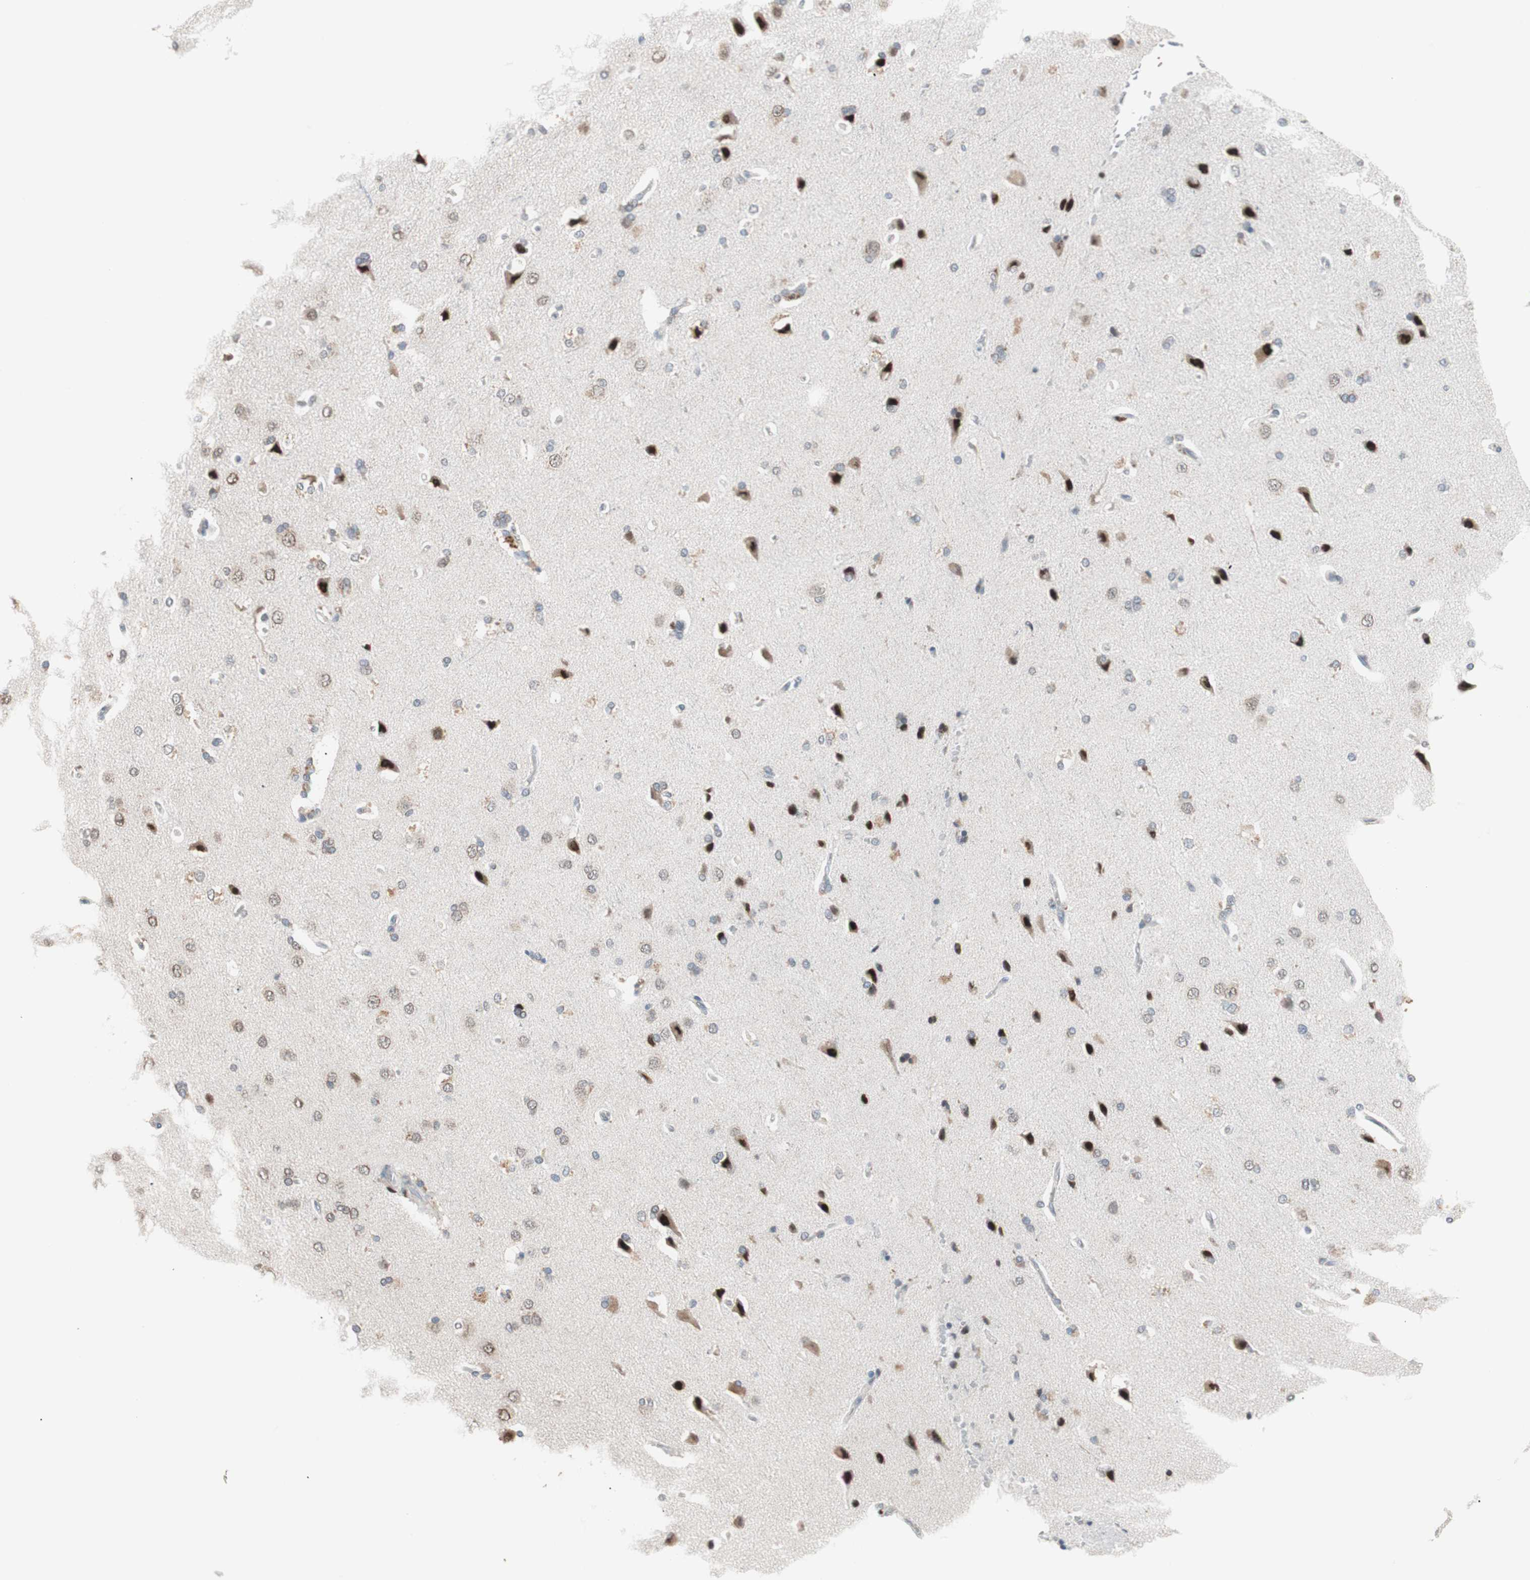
{"staining": {"intensity": "negative", "quantity": "none", "location": "none"}, "tissue": "cerebral cortex", "cell_type": "Endothelial cells", "image_type": "normal", "snomed": [{"axis": "morphology", "description": "Normal tissue, NOS"}, {"axis": "topography", "description": "Cerebral cortex"}], "caption": "An IHC histopathology image of benign cerebral cortex is shown. There is no staining in endothelial cells of cerebral cortex.", "gene": "POLH", "patient": {"sex": "male", "age": 62}}